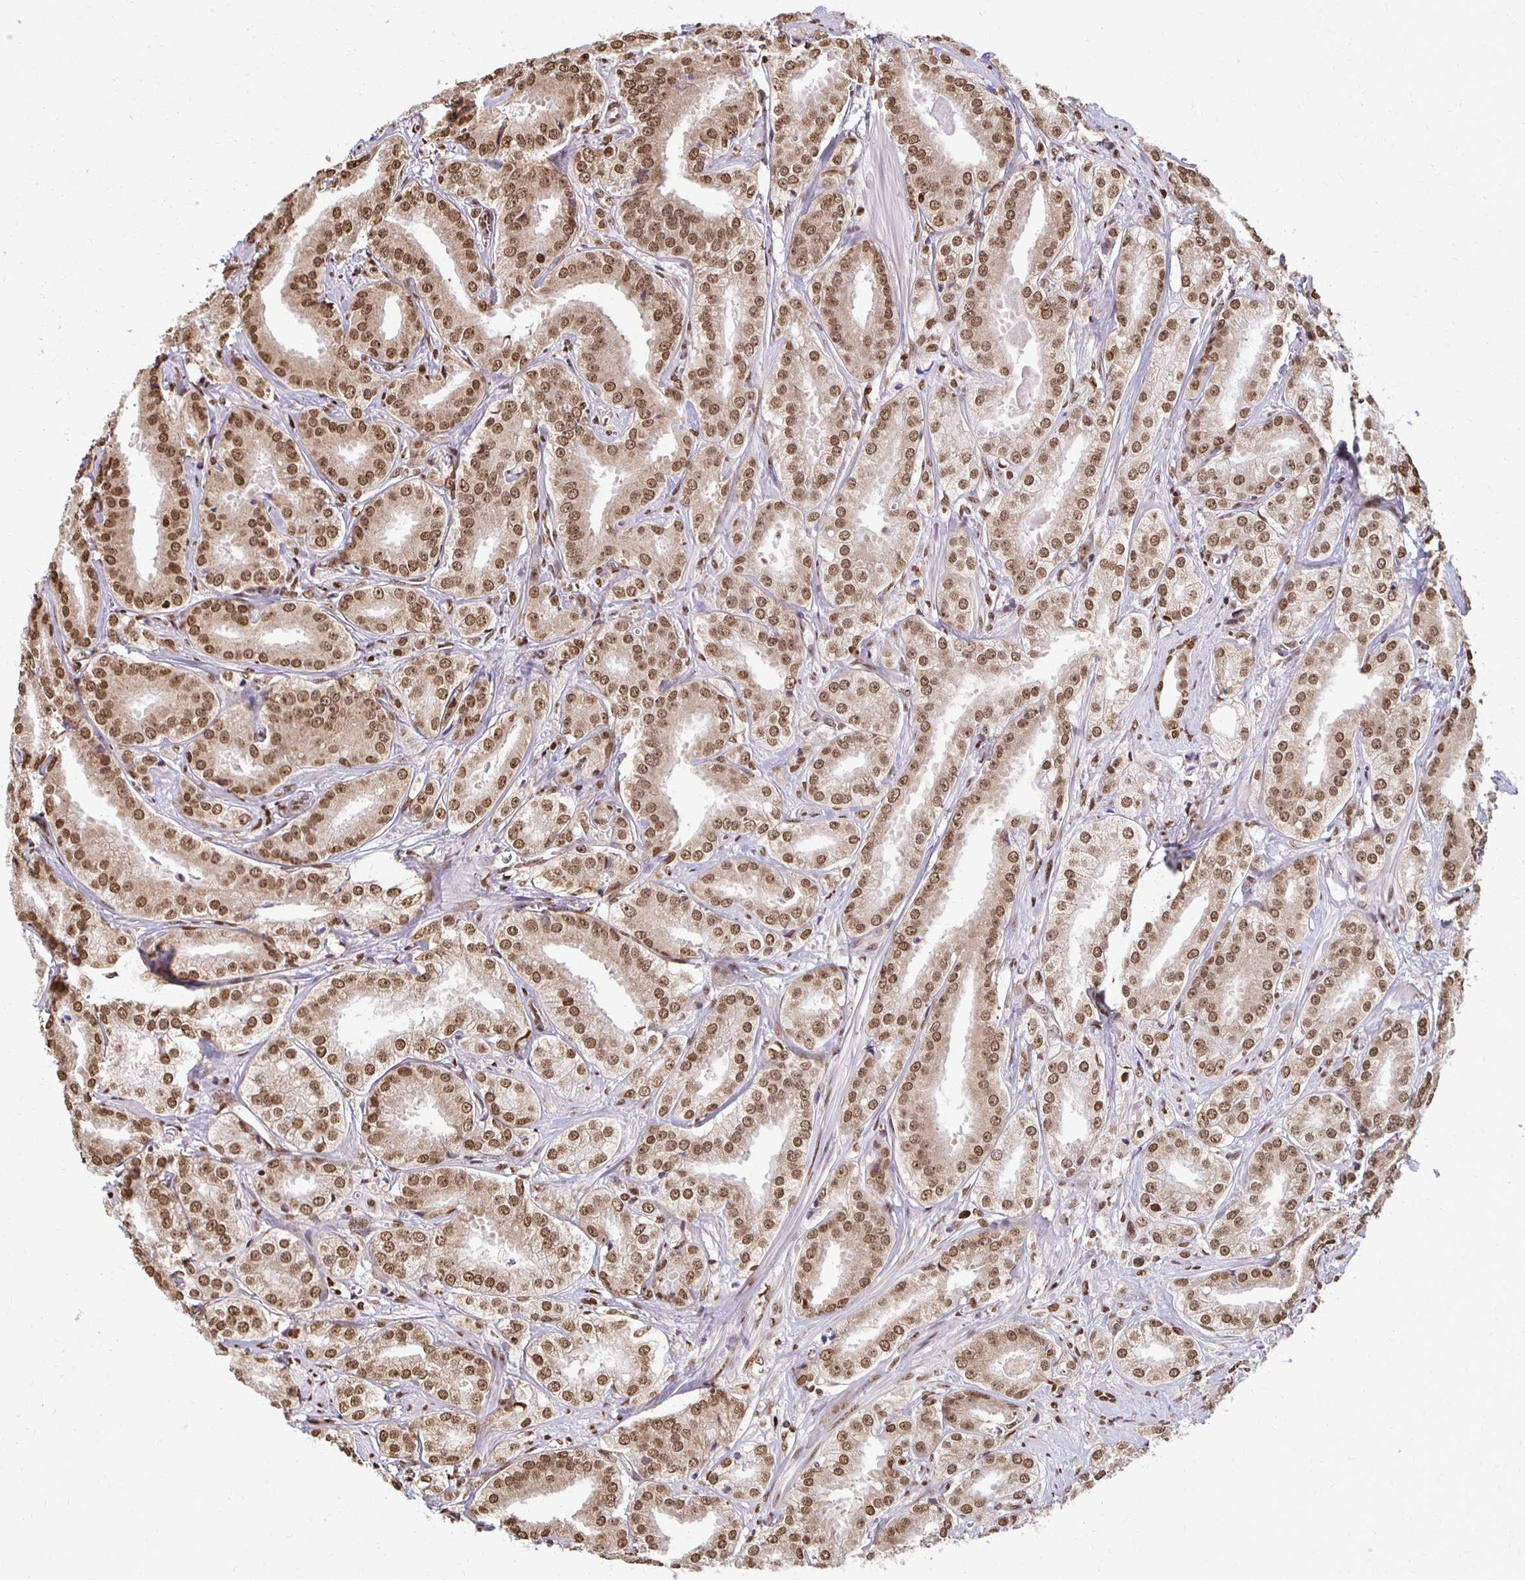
{"staining": {"intensity": "moderate", "quantity": ">75%", "location": "nuclear"}, "tissue": "prostate cancer", "cell_type": "Tumor cells", "image_type": "cancer", "snomed": [{"axis": "morphology", "description": "Adenocarcinoma, High grade"}, {"axis": "topography", "description": "Prostate"}], "caption": "Immunohistochemical staining of human high-grade adenocarcinoma (prostate) exhibits medium levels of moderate nuclear staining in about >75% of tumor cells. (IHC, brightfield microscopy, high magnification).", "gene": "HOXA9", "patient": {"sex": "male", "age": 64}}